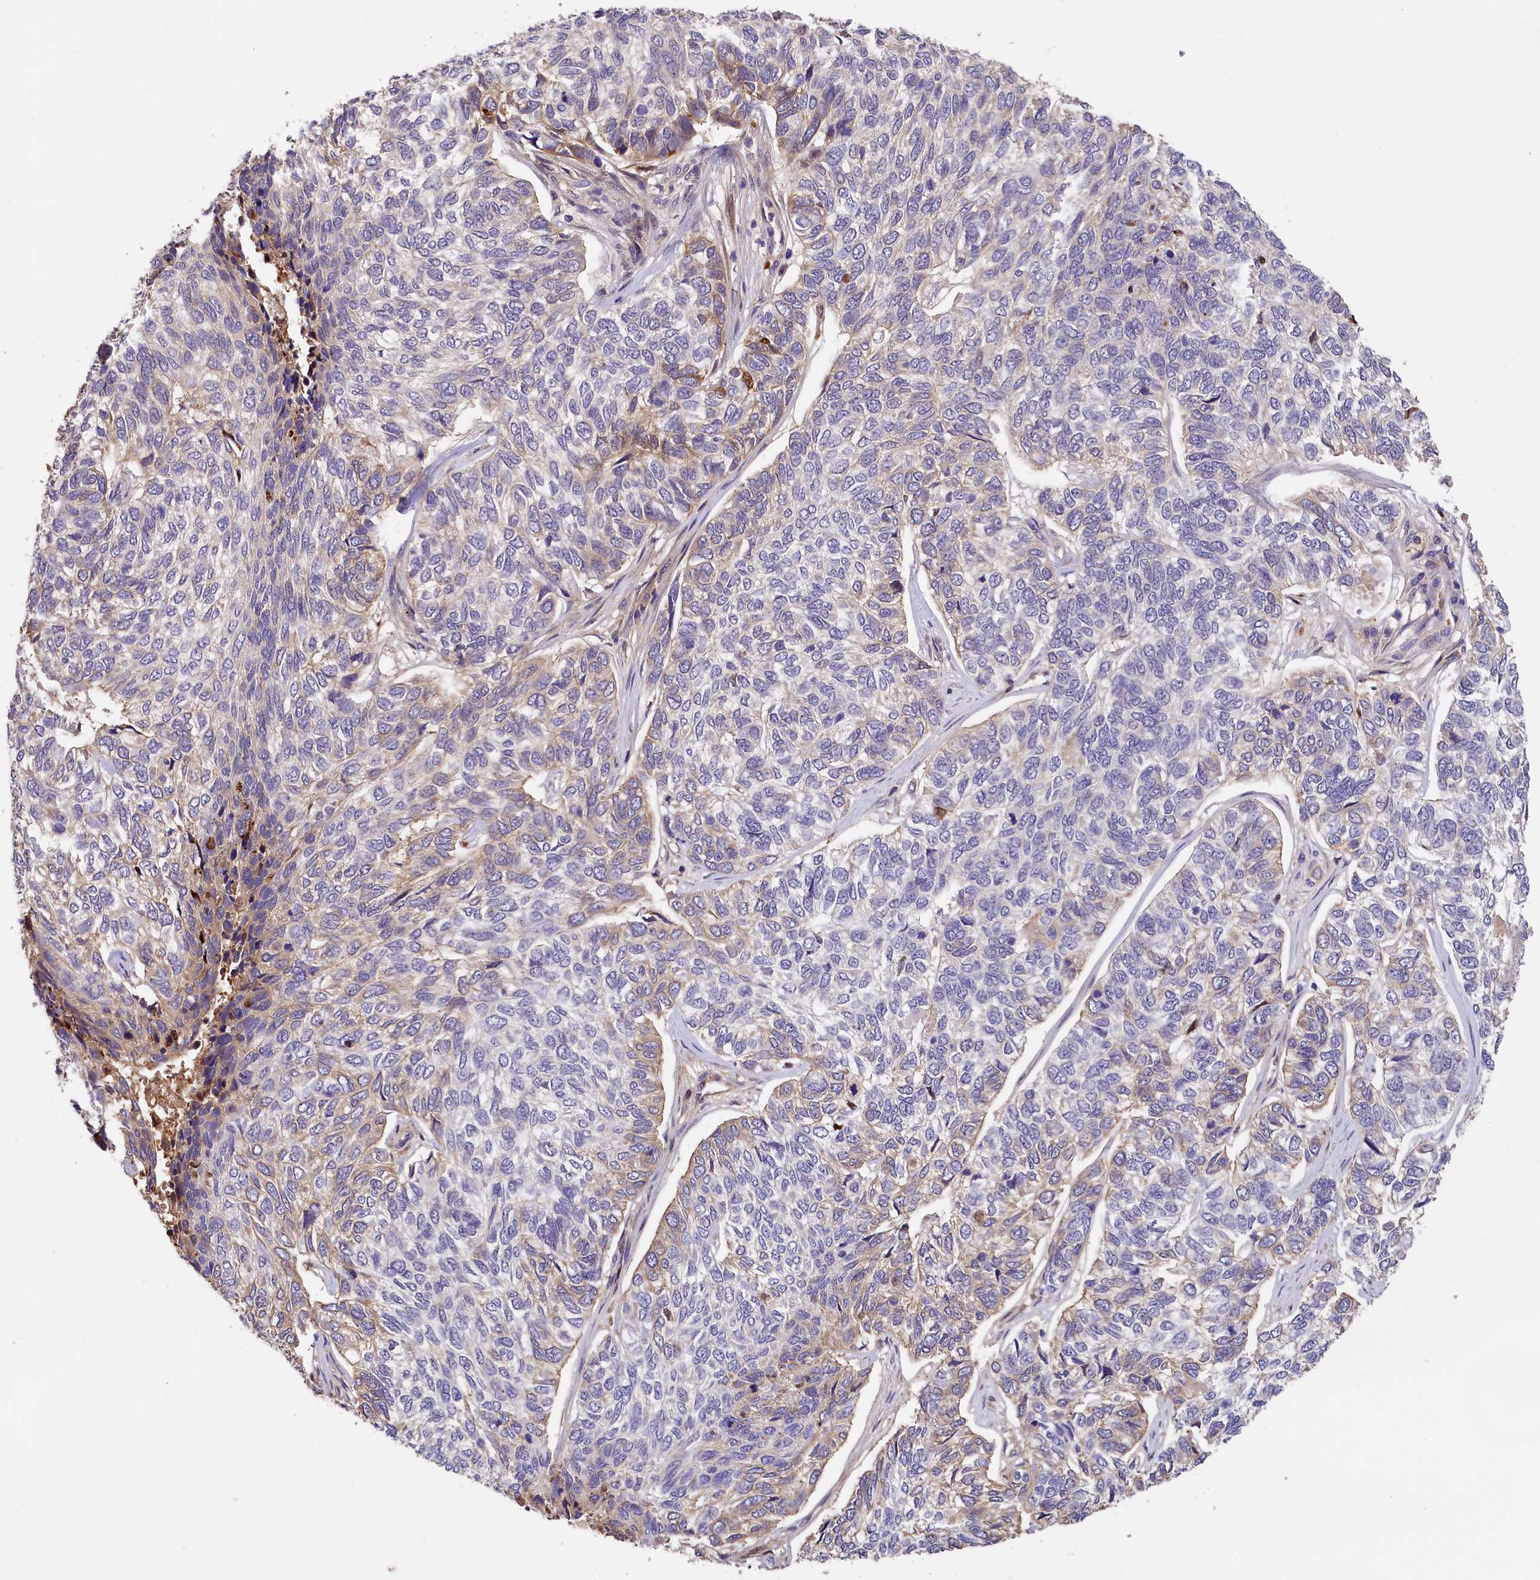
{"staining": {"intensity": "weak", "quantity": "<25%", "location": "cytoplasmic/membranous"}, "tissue": "skin cancer", "cell_type": "Tumor cells", "image_type": "cancer", "snomed": [{"axis": "morphology", "description": "Basal cell carcinoma"}, {"axis": "topography", "description": "Skin"}], "caption": "Tumor cells show no significant positivity in skin cancer.", "gene": "PHAF1", "patient": {"sex": "female", "age": 65}}